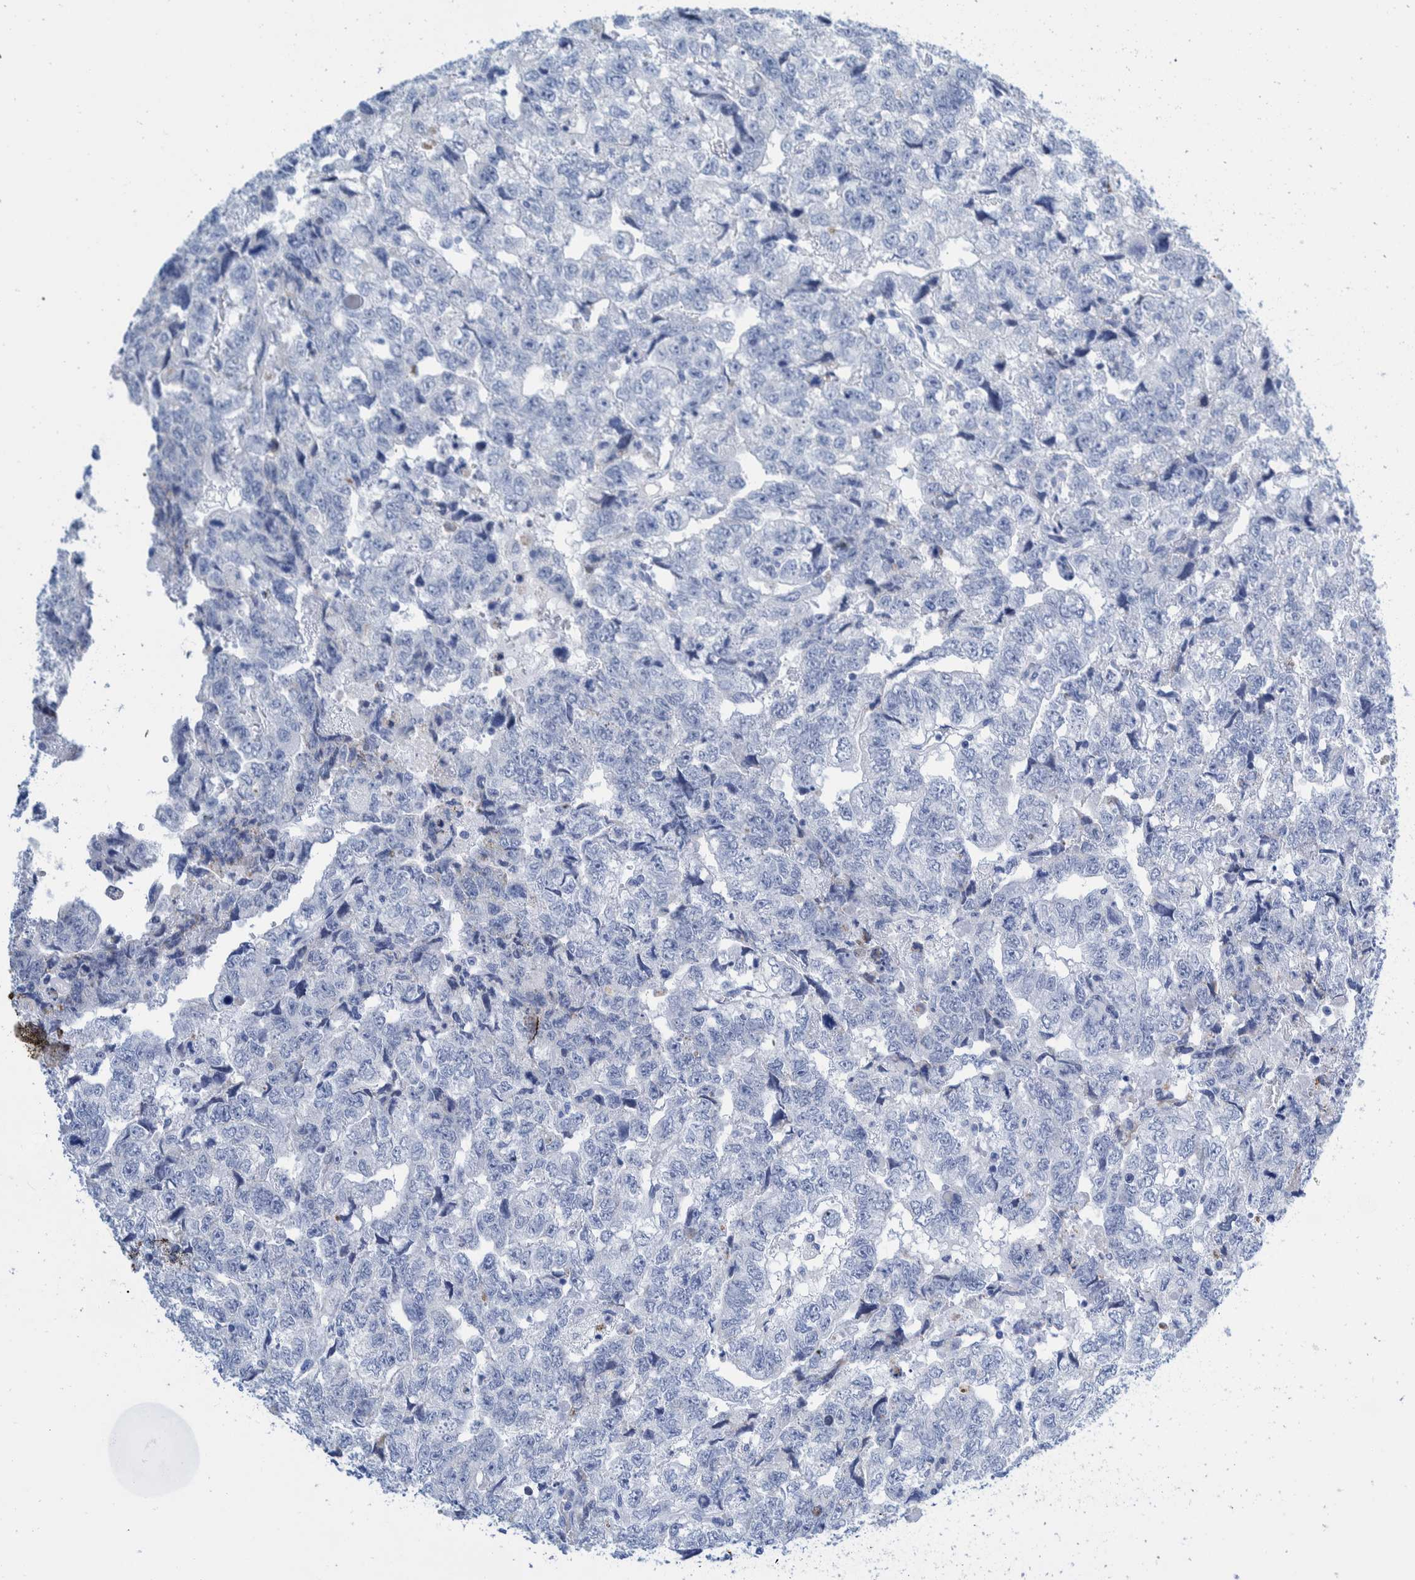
{"staining": {"intensity": "negative", "quantity": "none", "location": "none"}, "tissue": "testis cancer", "cell_type": "Tumor cells", "image_type": "cancer", "snomed": [{"axis": "morphology", "description": "Carcinoma, Embryonal, NOS"}, {"axis": "topography", "description": "Testis"}], "caption": "IHC of human testis cancer reveals no positivity in tumor cells.", "gene": "KRT14", "patient": {"sex": "male", "age": 36}}